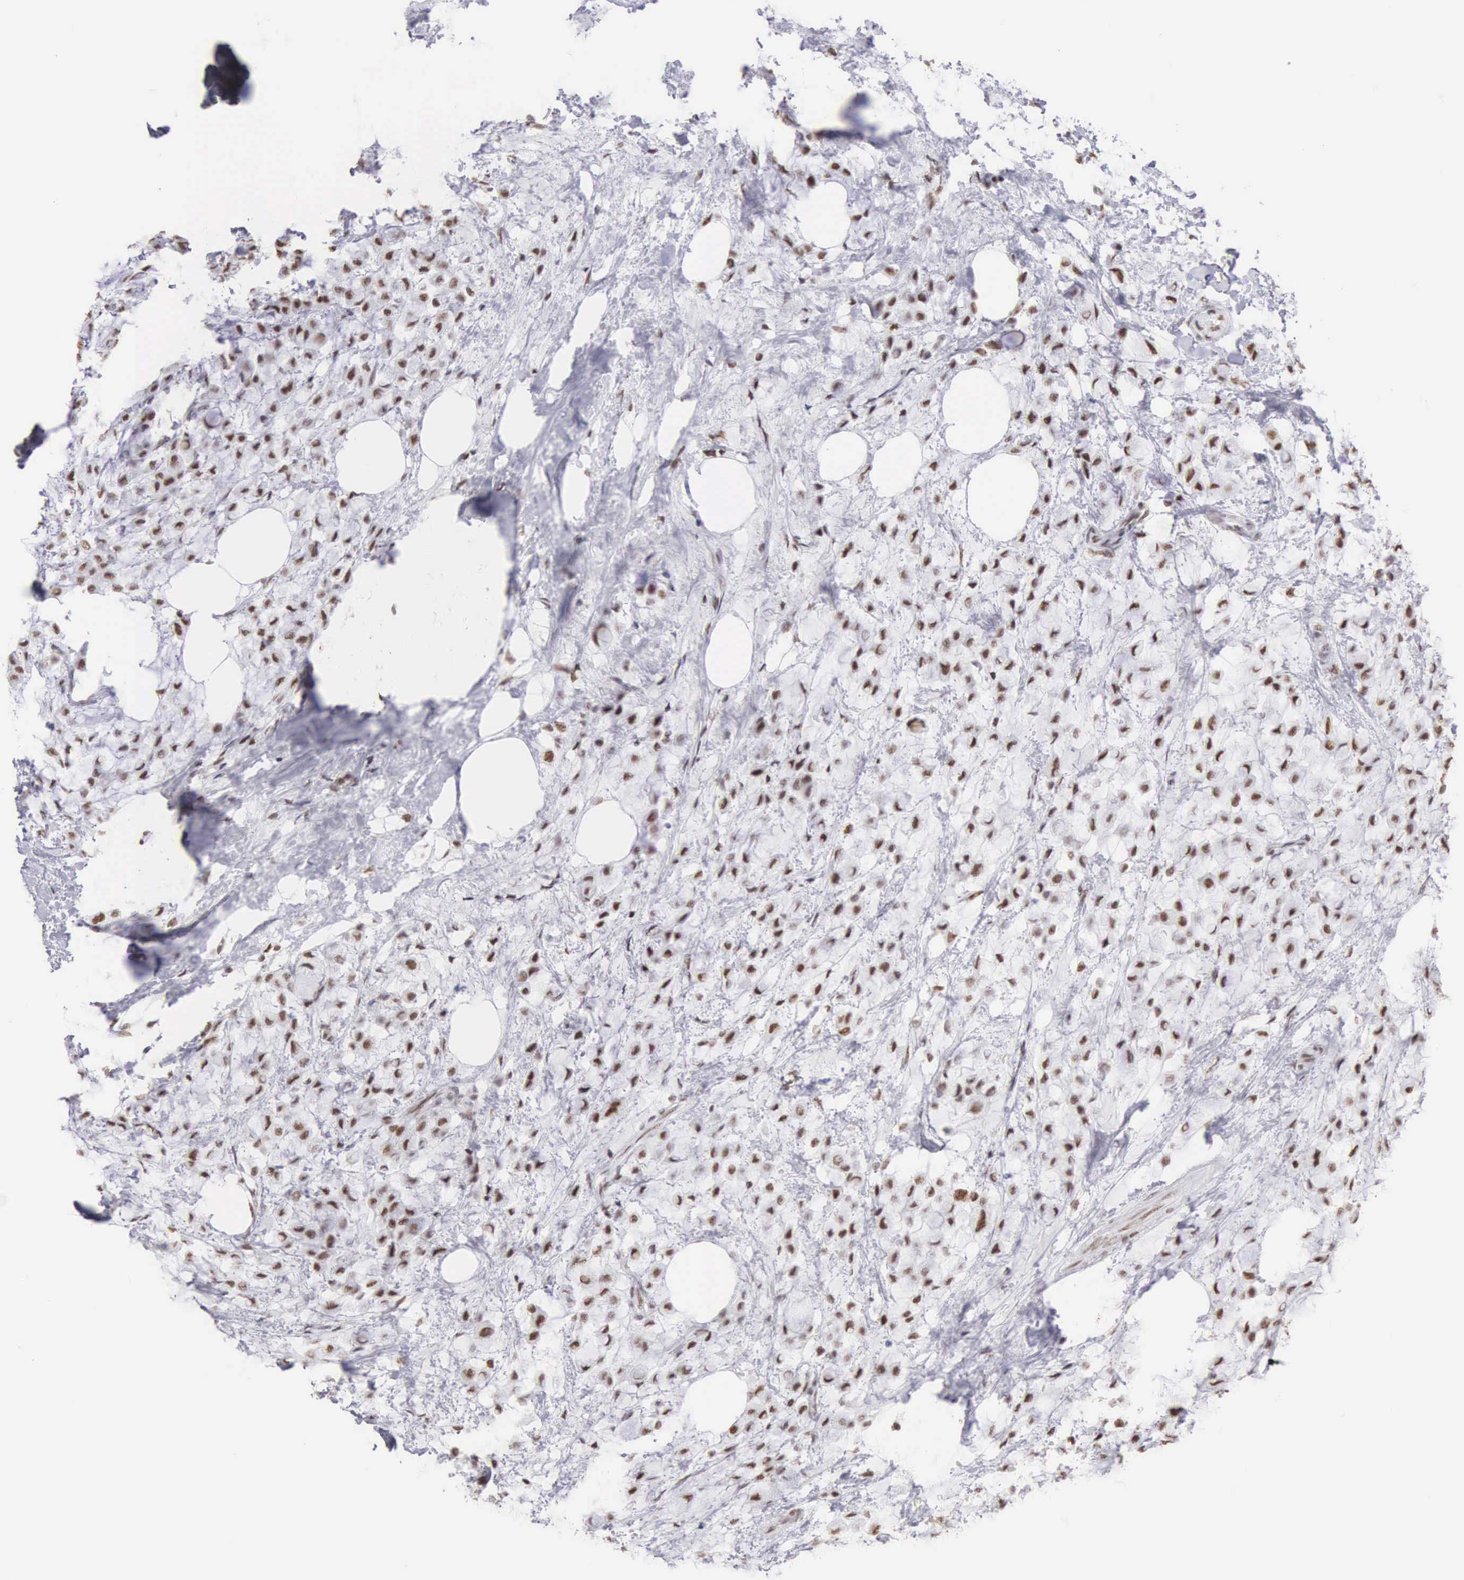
{"staining": {"intensity": "moderate", "quantity": ">75%", "location": "nuclear"}, "tissue": "breast cancer", "cell_type": "Tumor cells", "image_type": "cancer", "snomed": [{"axis": "morphology", "description": "Lobular carcinoma"}, {"axis": "topography", "description": "Breast"}], "caption": "The photomicrograph shows a brown stain indicating the presence of a protein in the nuclear of tumor cells in lobular carcinoma (breast). (DAB (3,3'-diaminobenzidine) IHC with brightfield microscopy, high magnification).", "gene": "CSTF2", "patient": {"sex": "female", "age": 85}}